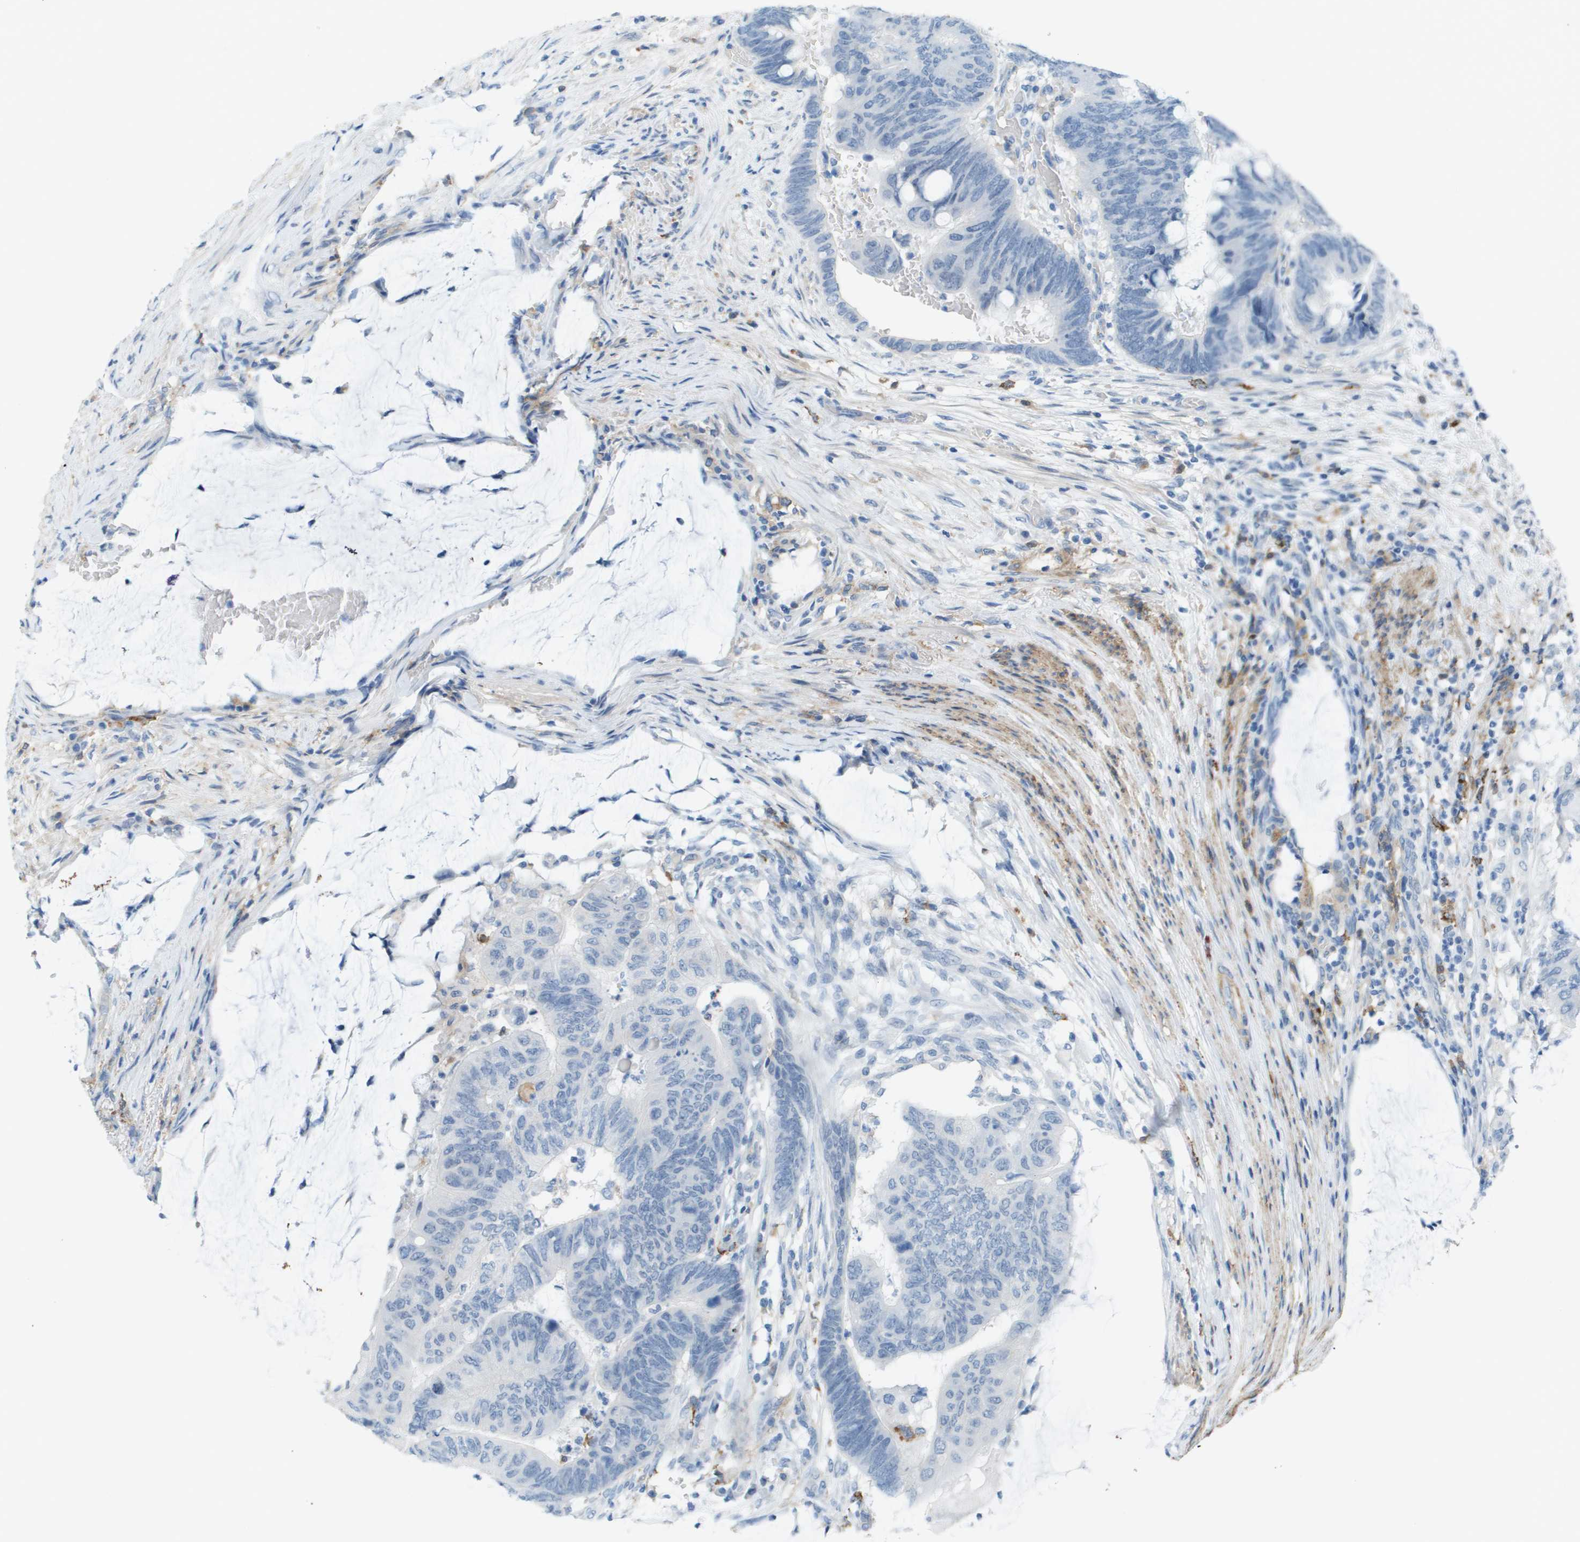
{"staining": {"intensity": "negative", "quantity": "none", "location": "none"}, "tissue": "colorectal cancer", "cell_type": "Tumor cells", "image_type": "cancer", "snomed": [{"axis": "morphology", "description": "Normal tissue, NOS"}, {"axis": "morphology", "description": "Adenocarcinoma, NOS"}, {"axis": "topography", "description": "Rectum"}], "caption": "DAB (3,3'-diaminobenzidine) immunohistochemical staining of colorectal cancer (adenocarcinoma) displays no significant staining in tumor cells.", "gene": "ZBTB43", "patient": {"sex": "male", "age": 92}}